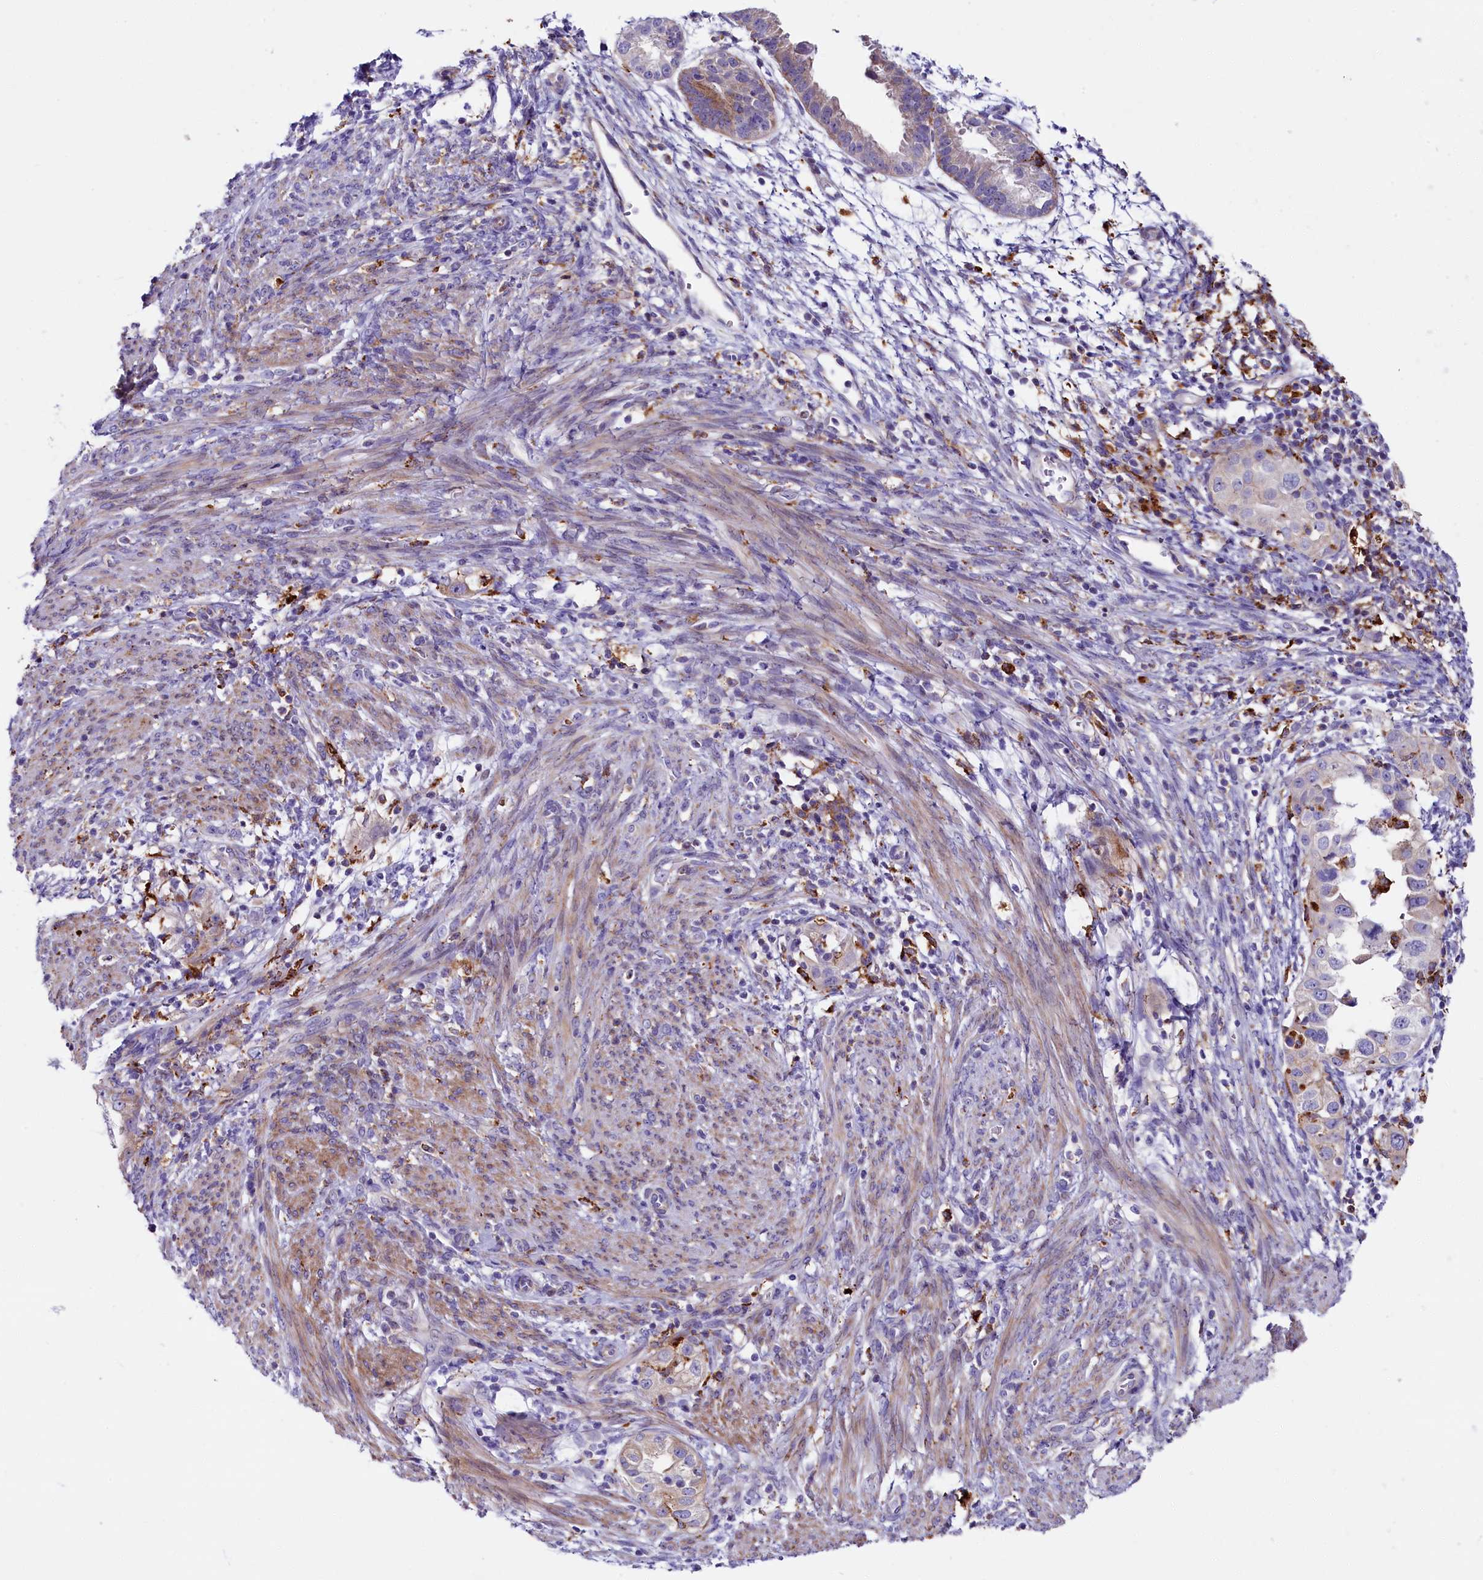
{"staining": {"intensity": "weak", "quantity": "25%-75%", "location": "cytoplasmic/membranous"}, "tissue": "endometrial cancer", "cell_type": "Tumor cells", "image_type": "cancer", "snomed": [{"axis": "morphology", "description": "Adenocarcinoma, NOS"}, {"axis": "topography", "description": "Endometrium"}], "caption": "Weak cytoplasmic/membranous expression for a protein is present in approximately 25%-75% of tumor cells of adenocarcinoma (endometrial) using IHC.", "gene": "IL20RA", "patient": {"sex": "female", "age": 85}}